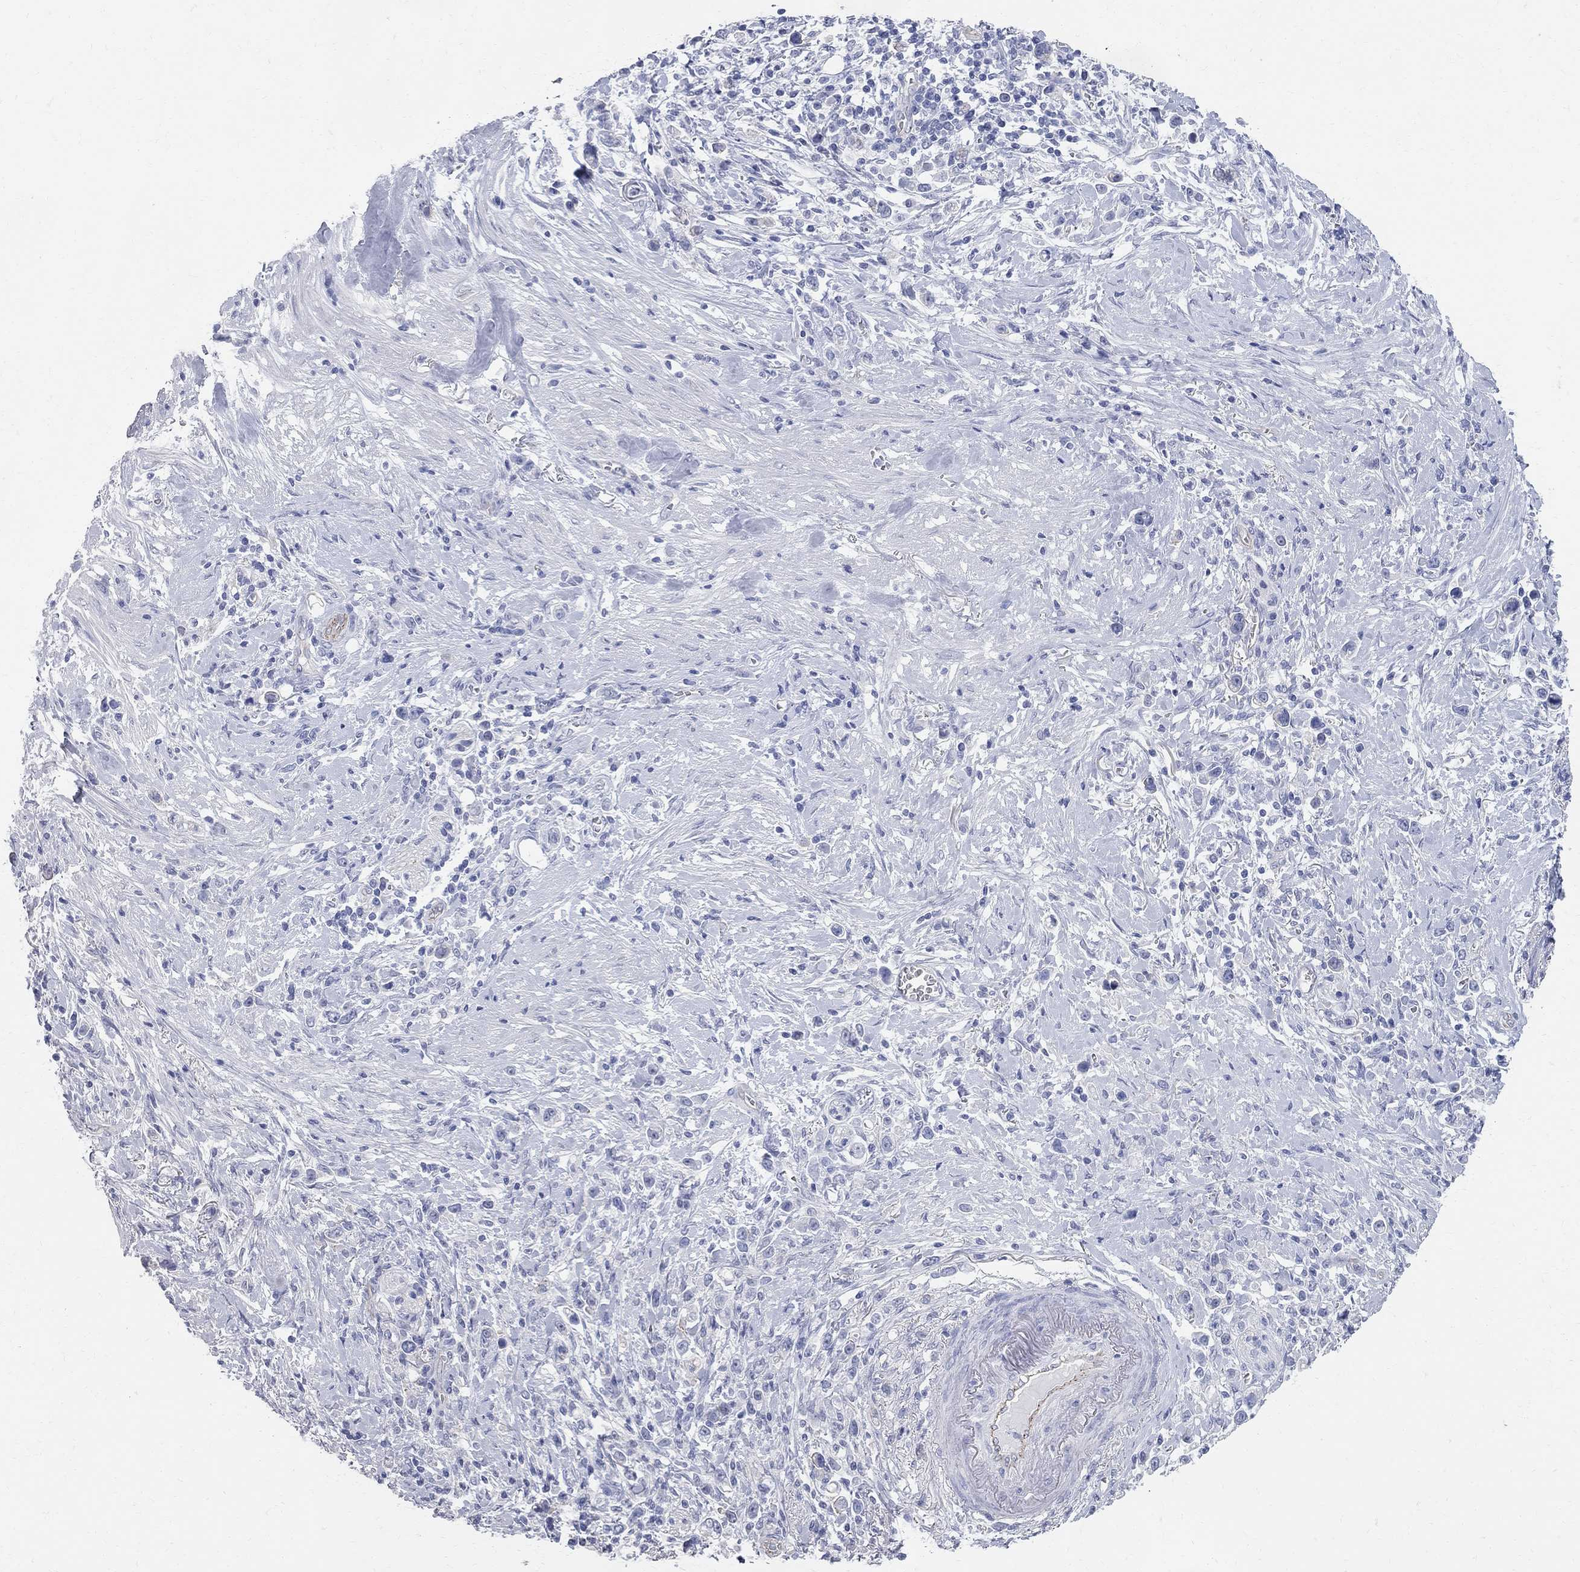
{"staining": {"intensity": "negative", "quantity": "none", "location": "none"}, "tissue": "stomach cancer", "cell_type": "Tumor cells", "image_type": "cancer", "snomed": [{"axis": "morphology", "description": "Adenocarcinoma, NOS"}, {"axis": "topography", "description": "Stomach"}], "caption": "Stomach adenocarcinoma was stained to show a protein in brown. There is no significant positivity in tumor cells.", "gene": "AOX1", "patient": {"sex": "male", "age": 63}}